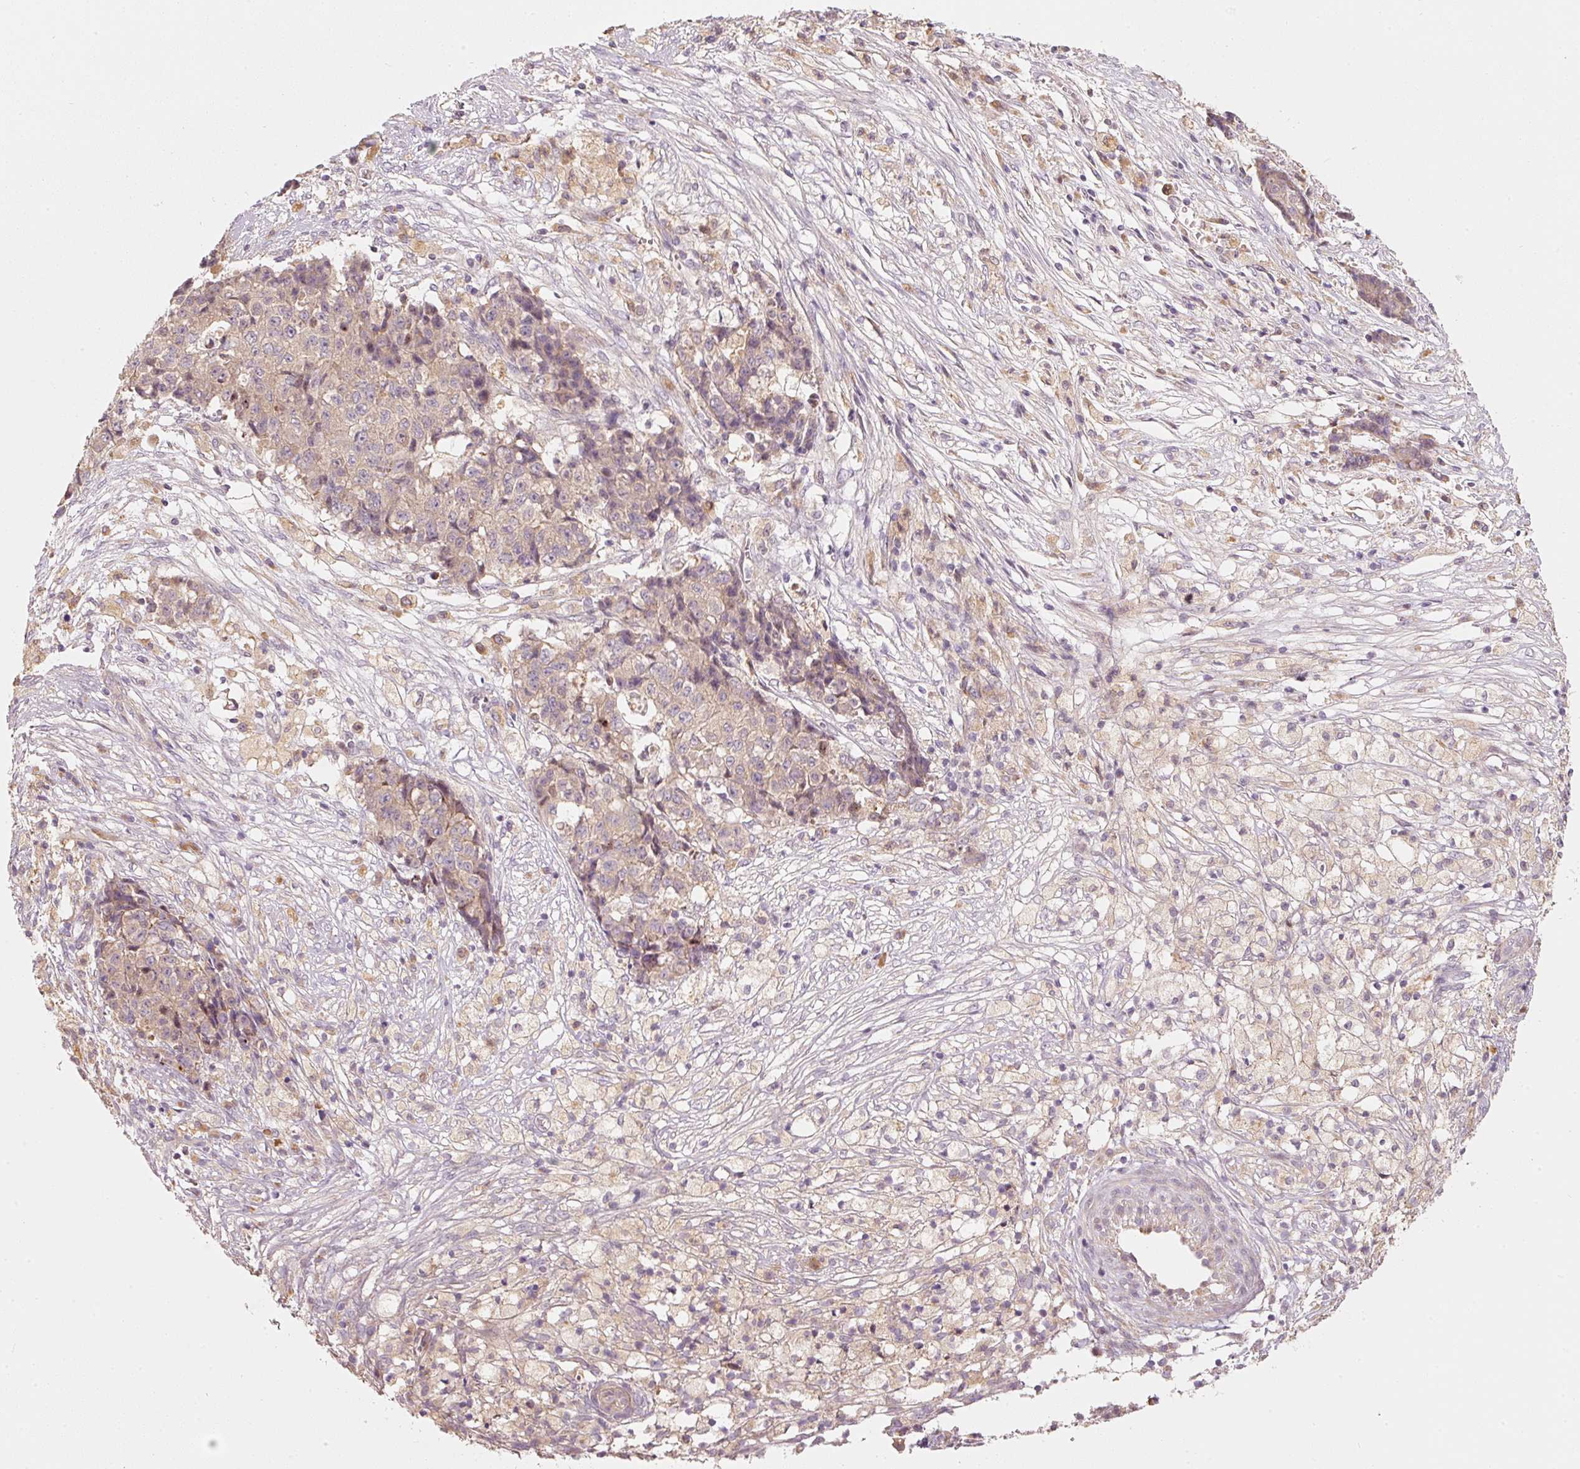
{"staining": {"intensity": "weak", "quantity": "25%-75%", "location": "cytoplasmic/membranous"}, "tissue": "ovarian cancer", "cell_type": "Tumor cells", "image_type": "cancer", "snomed": [{"axis": "morphology", "description": "Carcinoma, endometroid"}, {"axis": "topography", "description": "Ovary"}], "caption": "Tumor cells demonstrate weak cytoplasmic/membranous expression in about 25%-75% of cells in ovarian cancer (endometroid carcinoma).", "gene": "MAP10", "patient": {"sex": "female", "age": 42}}